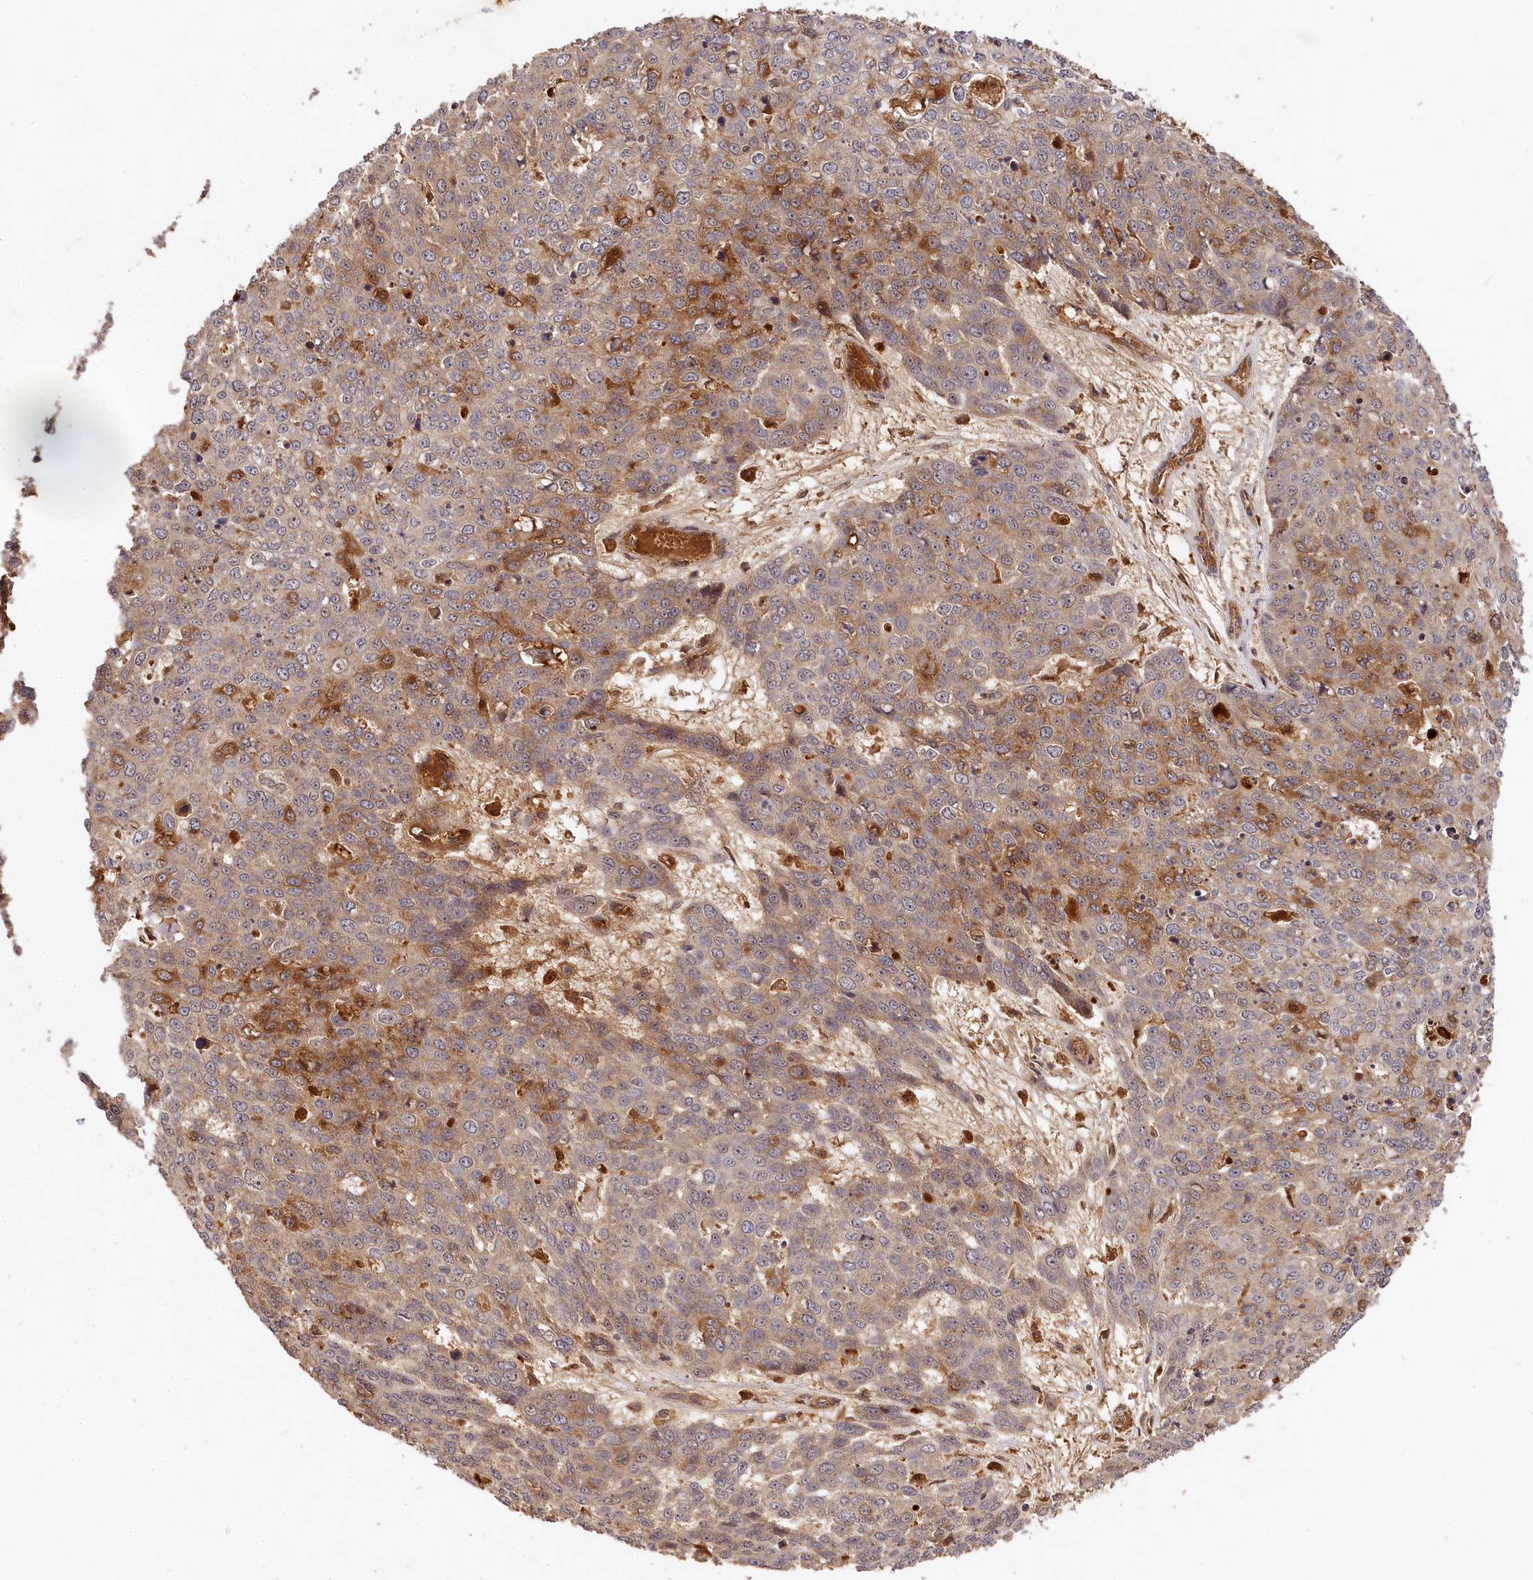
{"staining": {"intensity": "moderate", "quantity": "25%-75%", "location": "cytoplasmic/membranous"}, "tissue": "skin cancer", "cell_type": "Tumor cells", "image_type": "cancer", "snomed": [{"axis": "morphology", "description": "Squamous cell carcinoma, NOS"}, {"axis": "topography", "description": "Skin"}], "caption": "Tumor cells display medium levels of moderate cytoplasmic/membranous expression in about 25%-75% of cells in skin cancer (squamous cell carcinoma). The protein of interest is shown in brown color, while the nuclei are stained blue.", "gene": "MCF2L2", "patient": {"sex": "male", "age": 71}}